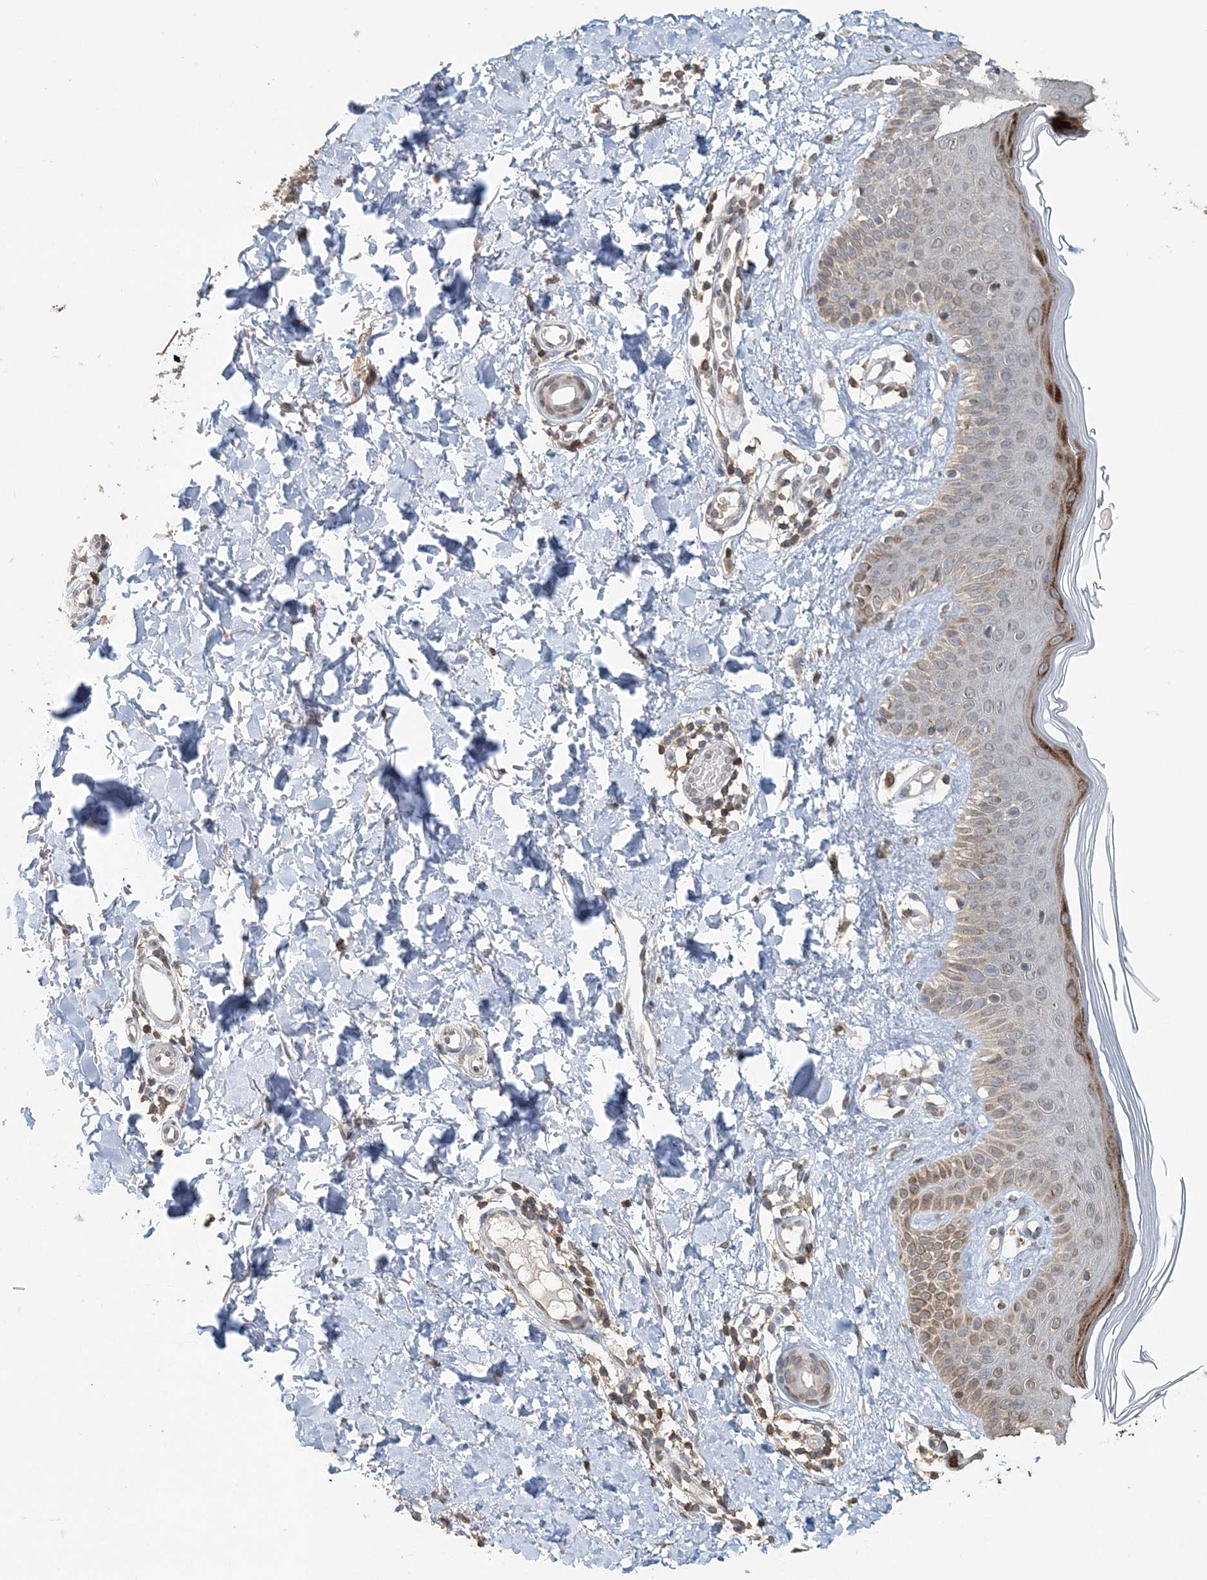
{"staining": {"intensity": "negative", "quantity": "none", "location": "none"}, "tissue": "skin", "cell_type": "Fibroblasts", "image_type": "normal", "snomed": [{"axis": "morphology", "description": "Normal tissue, NOS"}, {"axis": "topography", "description": "Skin"}], "caption": "Immunohistochemistry micrograph of normal skin: skin stained with DAB (3,3'-diaminobenzidine) displays no significant protein staining in fibroblasts.", "gene": "FAM110A", "patient": {"sex": "male", "age": 52}}